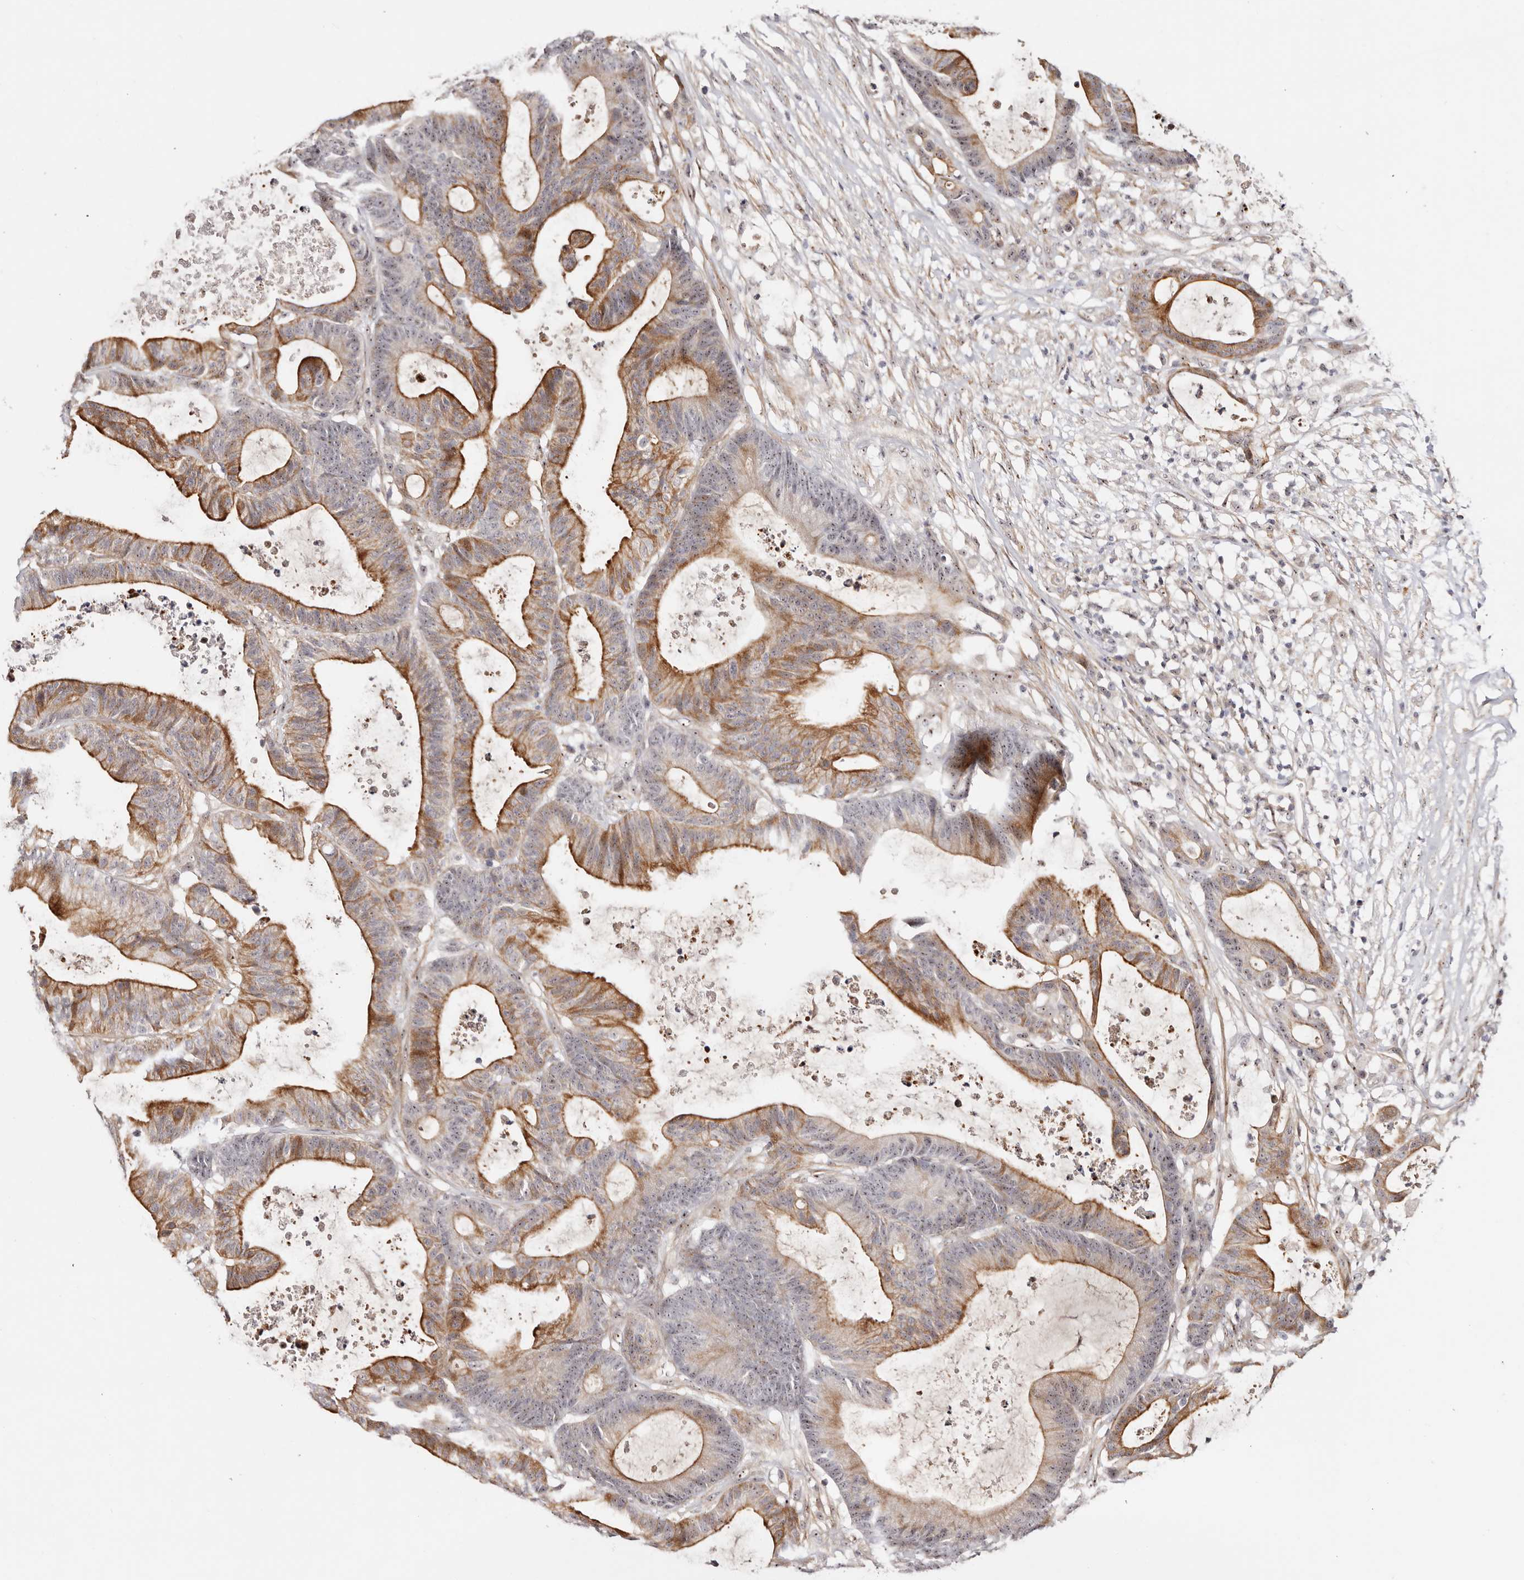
{"staining": {"intensity": "moderate", "quantity": "25%-75%", "location": "cytoplasmic/membranous"}, "tissue": "colorectal cancer", "cell_type": "Tumor cells", "image_type": "cancer", "snomed": [{"axis": "morphology", "description": "Adenocarcinoma, NOS"}, {"axis": "topography", "description": "Colon"}], "caption": "Brown immunohistochemical staining in colorectal adenocarcinoma shows moderate cytoplasmic/membranous positivity in about 25%-75% of tumor cells.", "gene": "ODF2L", "patient": {"sex": "female", "age": 84}}